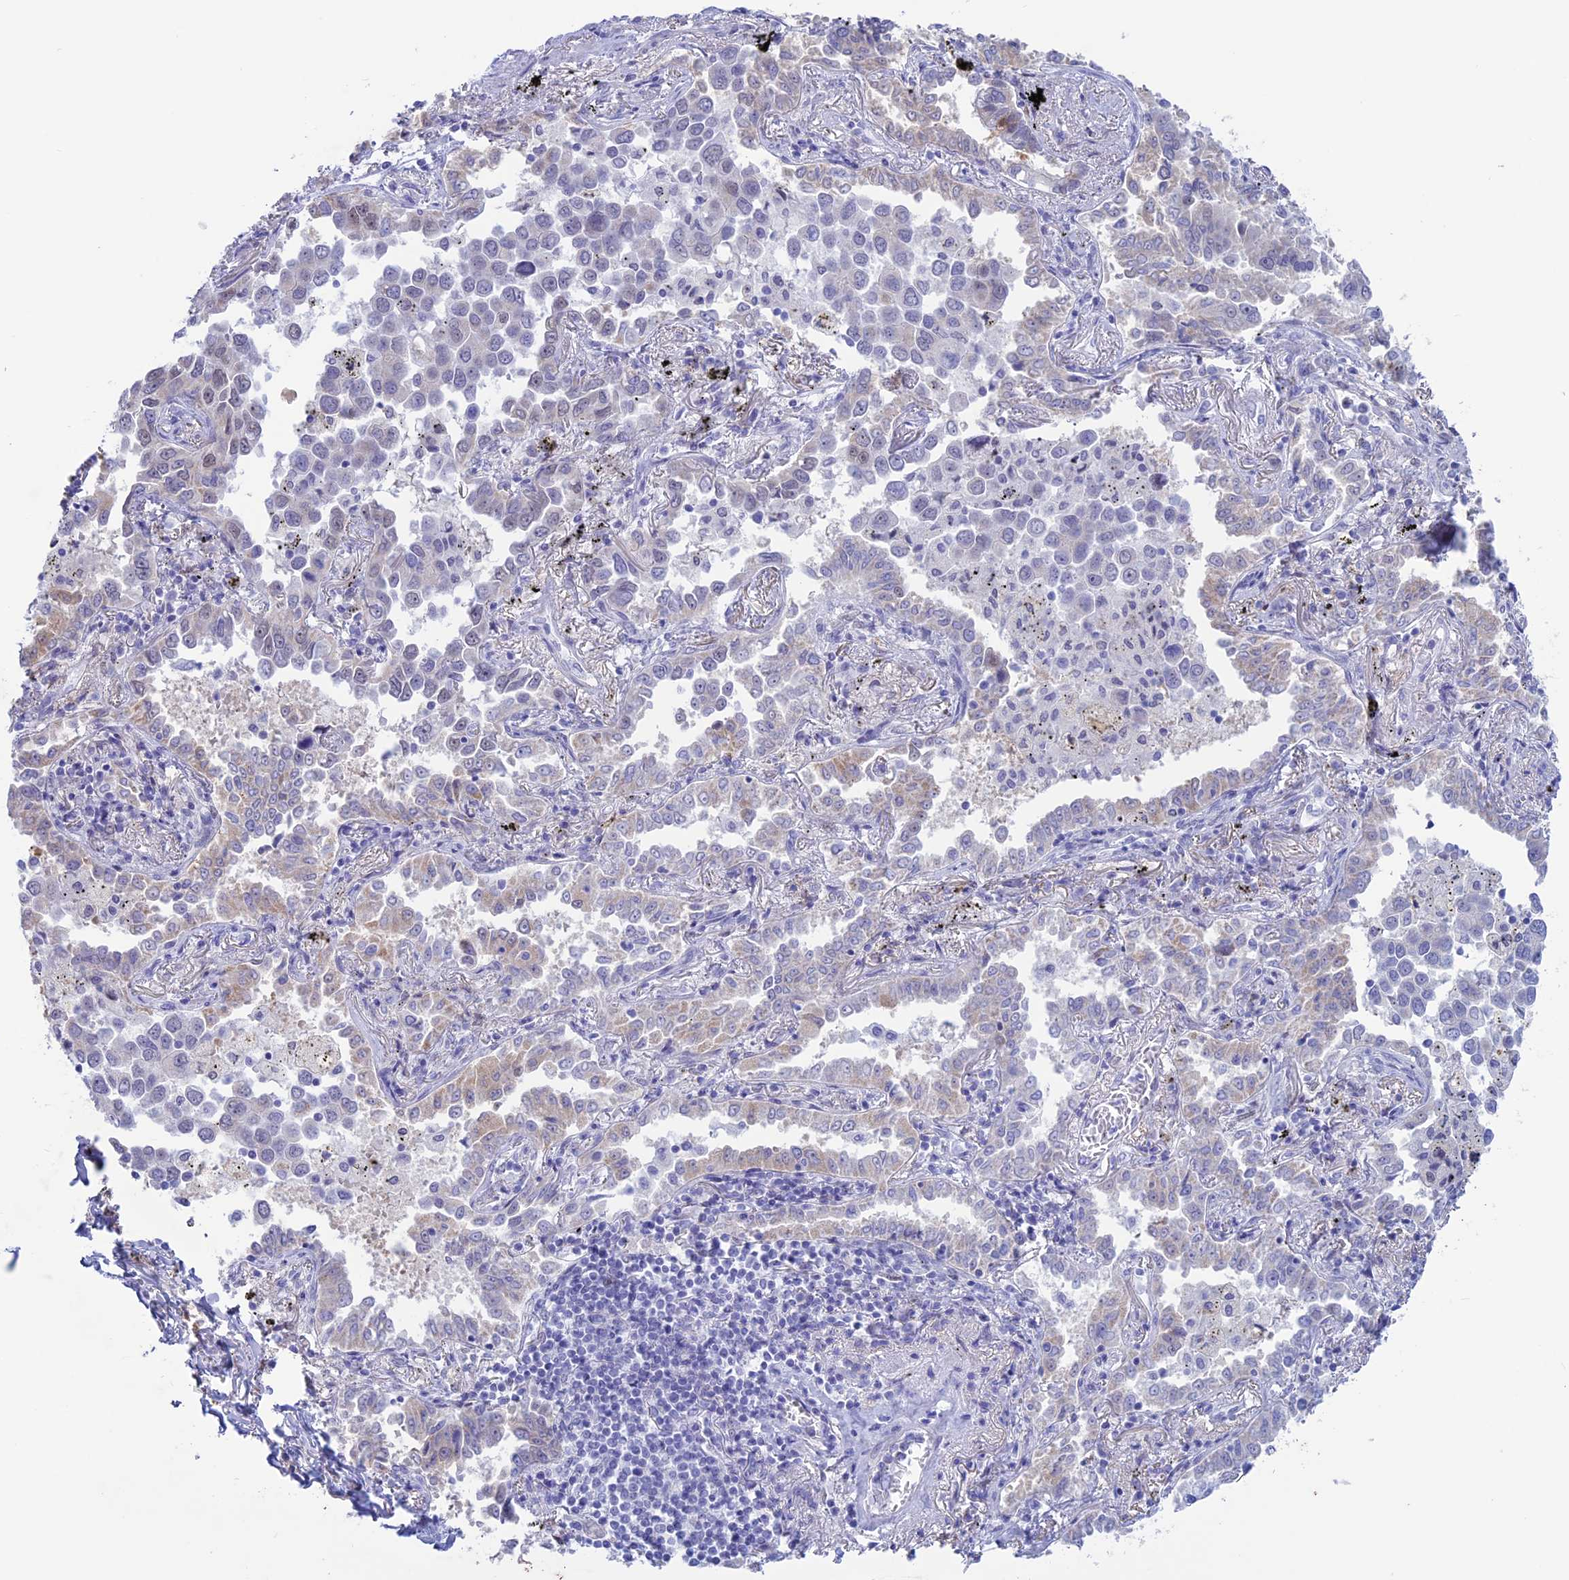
{"staining": {"intensity": "weak", "quantity": "<25%", "location": "cytoplasmic/membranous"}, "tissue": "lung cancer", "cell_type": "Tumor cells", "image_type": "cancer", "snomed": [{"axis": "morphology", "description": "Adenocarcinoma, NOS"}, {"axis": "topography", "description": "Lung"}], "caption": "Tumor cells are negative for protein expression in human adenocarcinoma (lung). (Brightfield microscopy of DAB (3,3'-diaminobenzidine) immunohistochemistry (IHC) at high magnification).", "gene": "LHFPL2", "patient": {"sex": "male", "age": 67}}